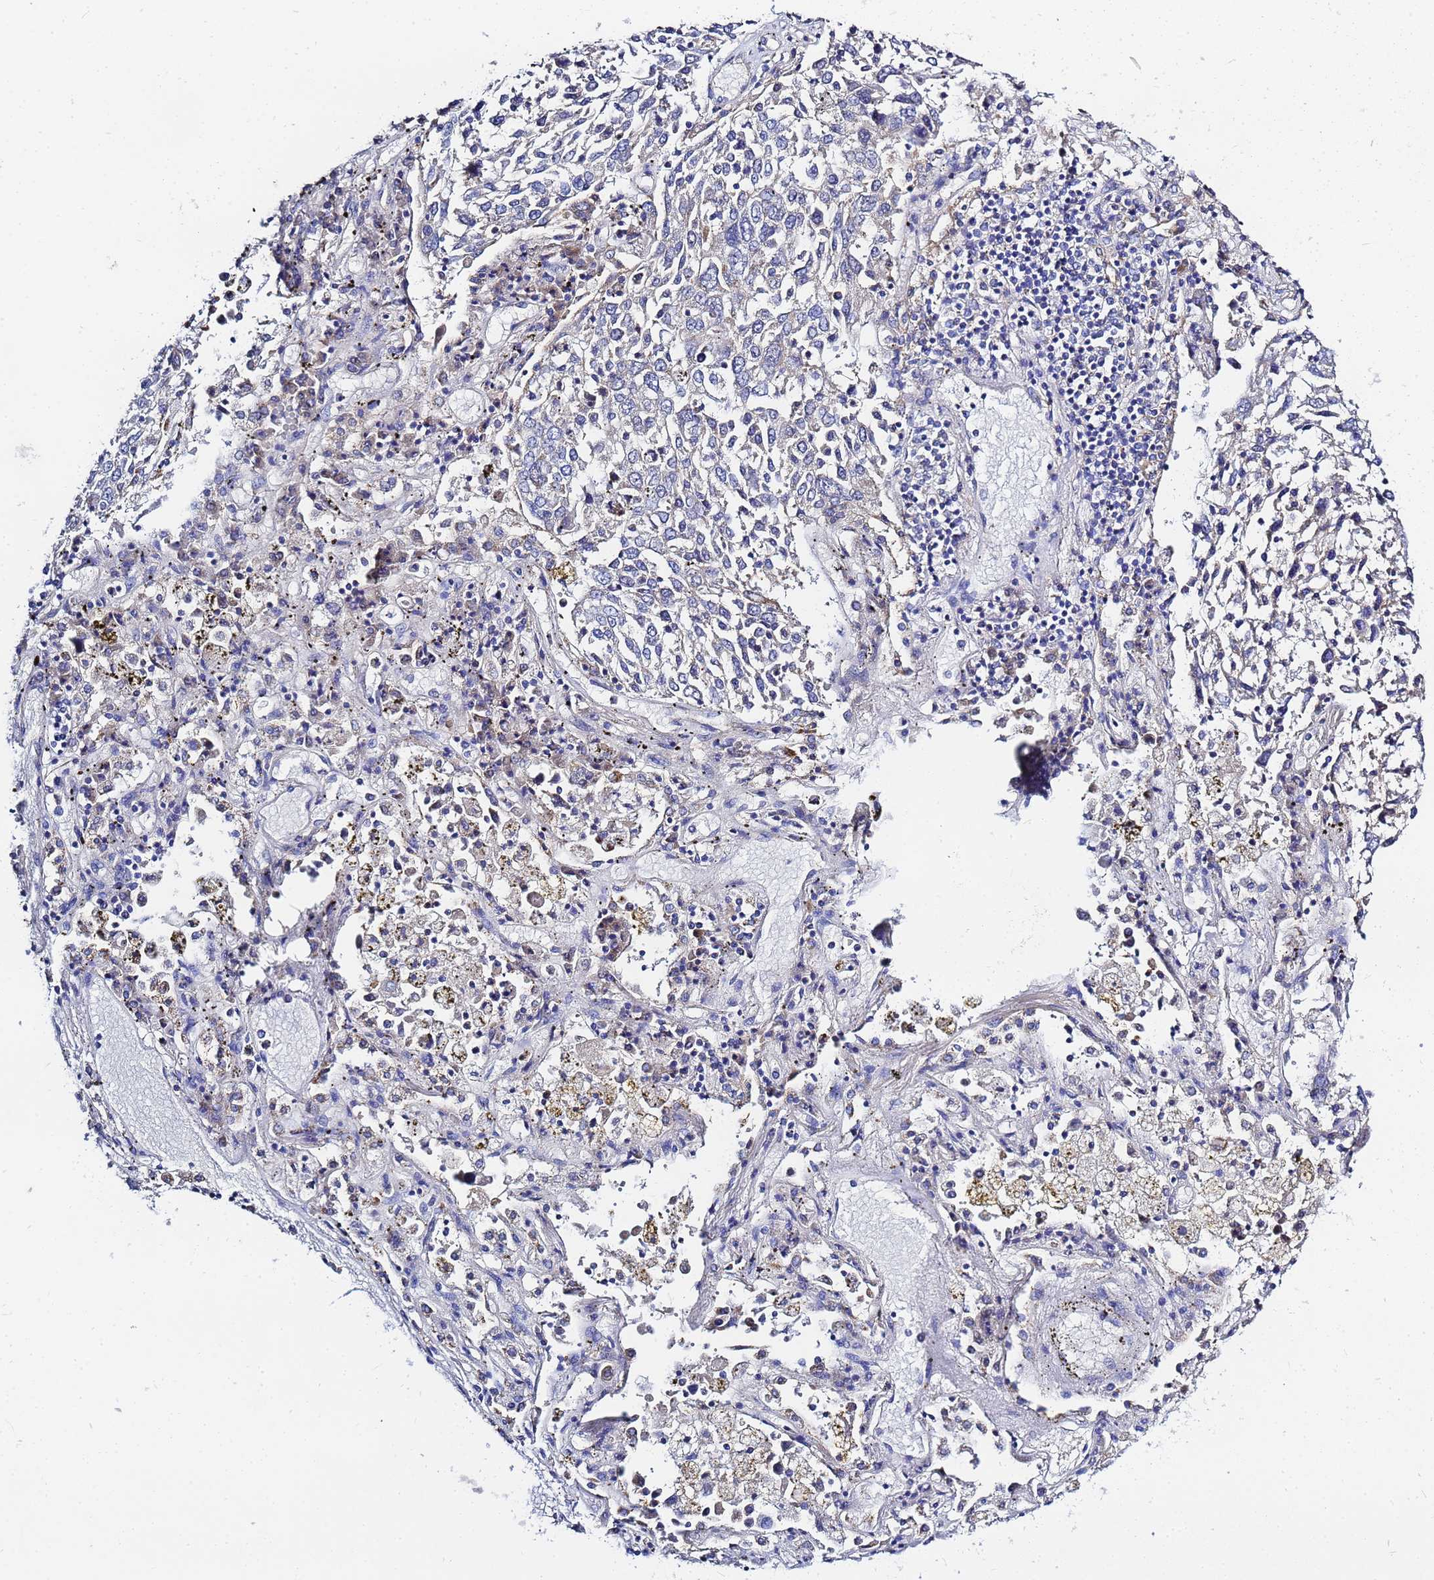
{"staining": {"intensity": "weak", "quantity": "25%-75%", "location": "cytoplasmic/membranous"}, "tissue": "lung cancer", "cell_type": "Tumor cells", "image_type": "cancer", "snomed": [{"axis": "morphology", "description": "Squamous cell carcinoma, NOS"}, {"axis": "topography", "description": "Lung"}], "caption": "Human lung squamous cell carcinoma stained with a brown dye reveals weak cytoplasmic/membranous positive expression in approximately 25%-75% of tumor cells.", "gene": "FAHD2A", "patient": {"sex": "male", "age": 65}}